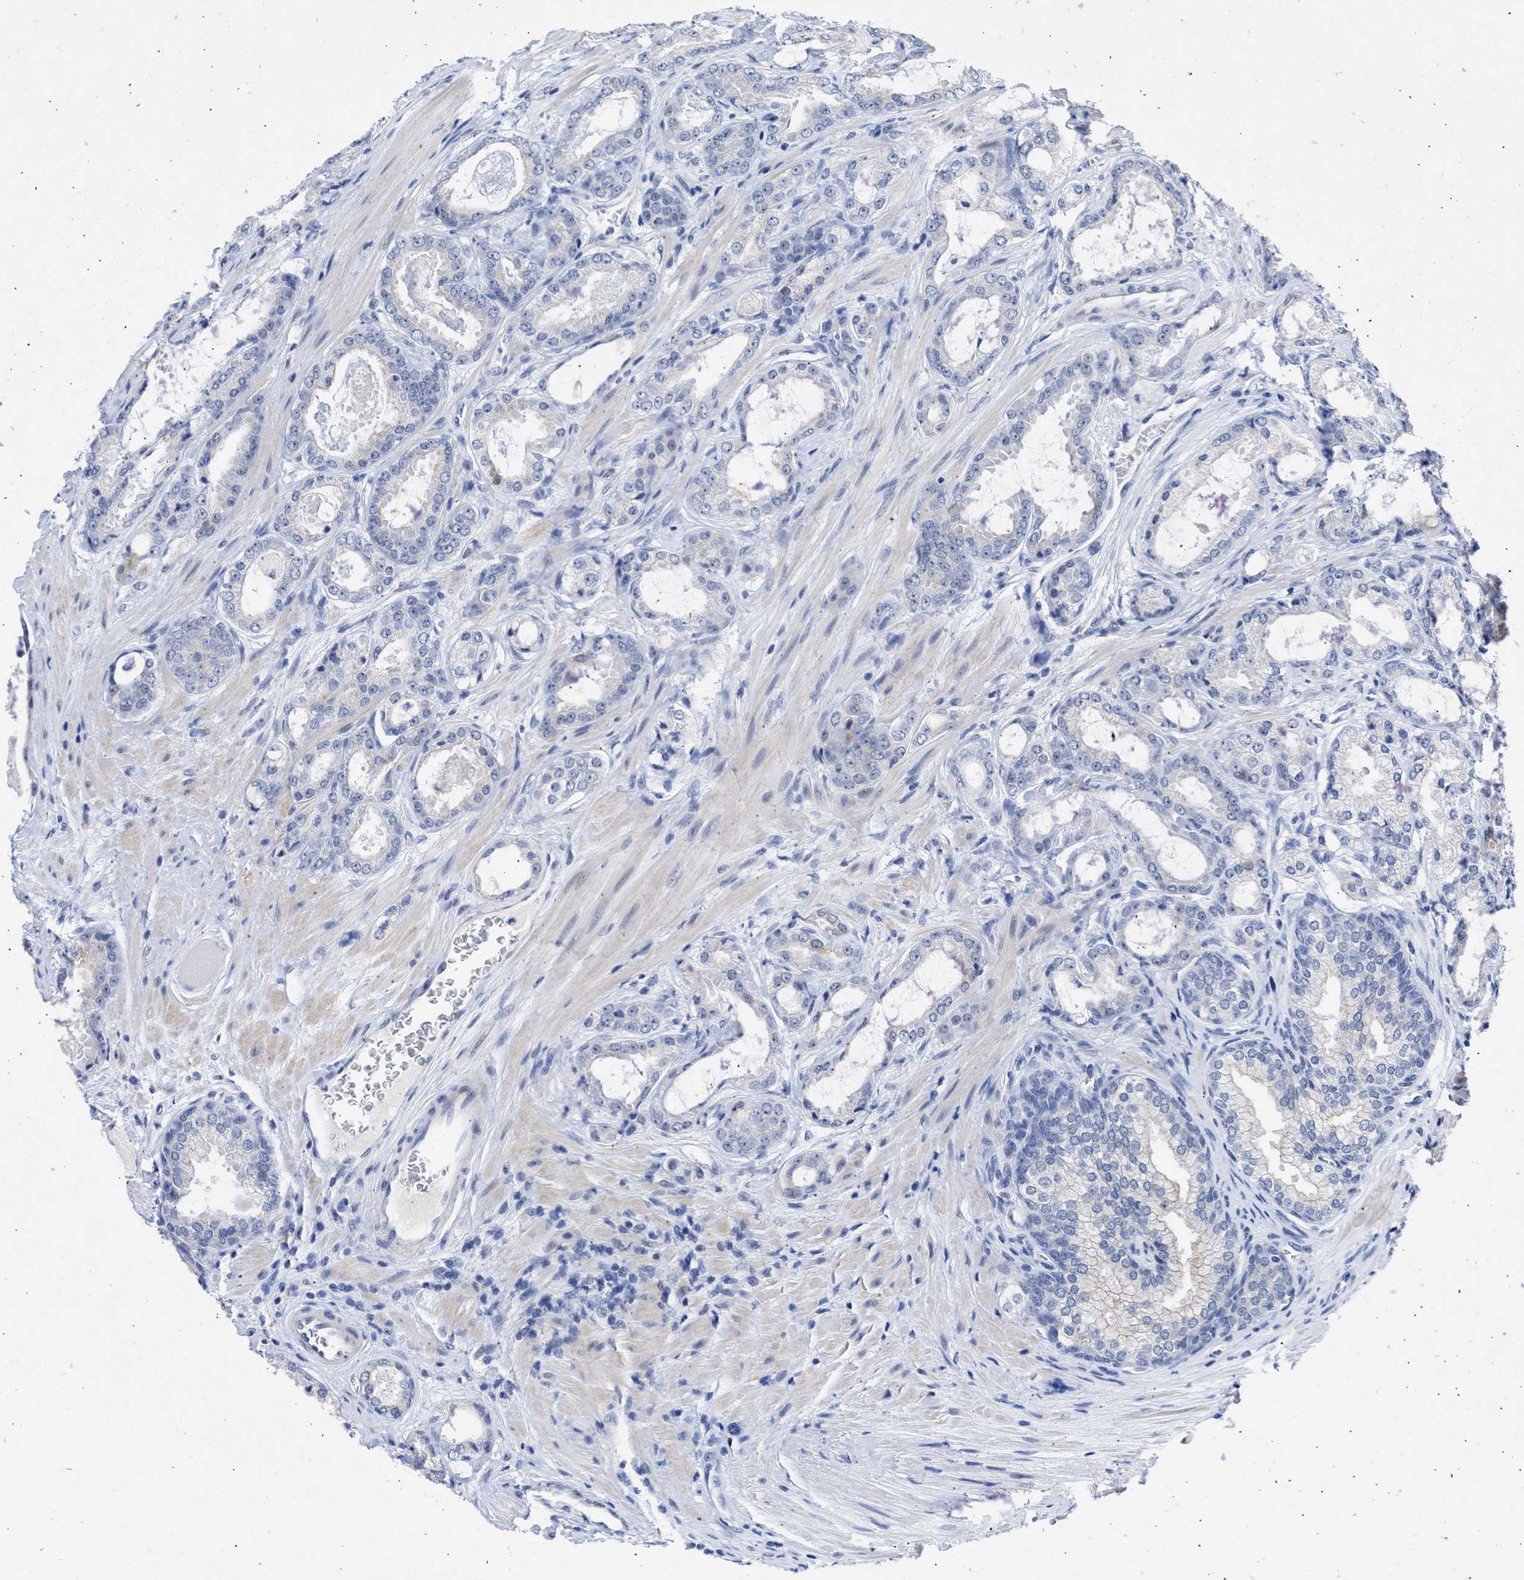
{"staining": {"intensity": "negative", "quantity": "none", "location": "none"}, "tissue": "prostate cancer", "cell_type": "Tumor cells", "image_type": "cancer", "snomed": [{"axis": "morphology", "description": "Adenocarcinoma, High grade"}, {"axis": "topography", "description": "Prostate"}], "caption": "This photomicrograph is of adenocarcinoma (high-grade) (prostate) stained with IHC to label a protein in brown with the nuclei are counter-stained blue. There is no positivity in tumor cells.", "gene": "DDX41", "patient": {"sex": "male", "age": 65}}